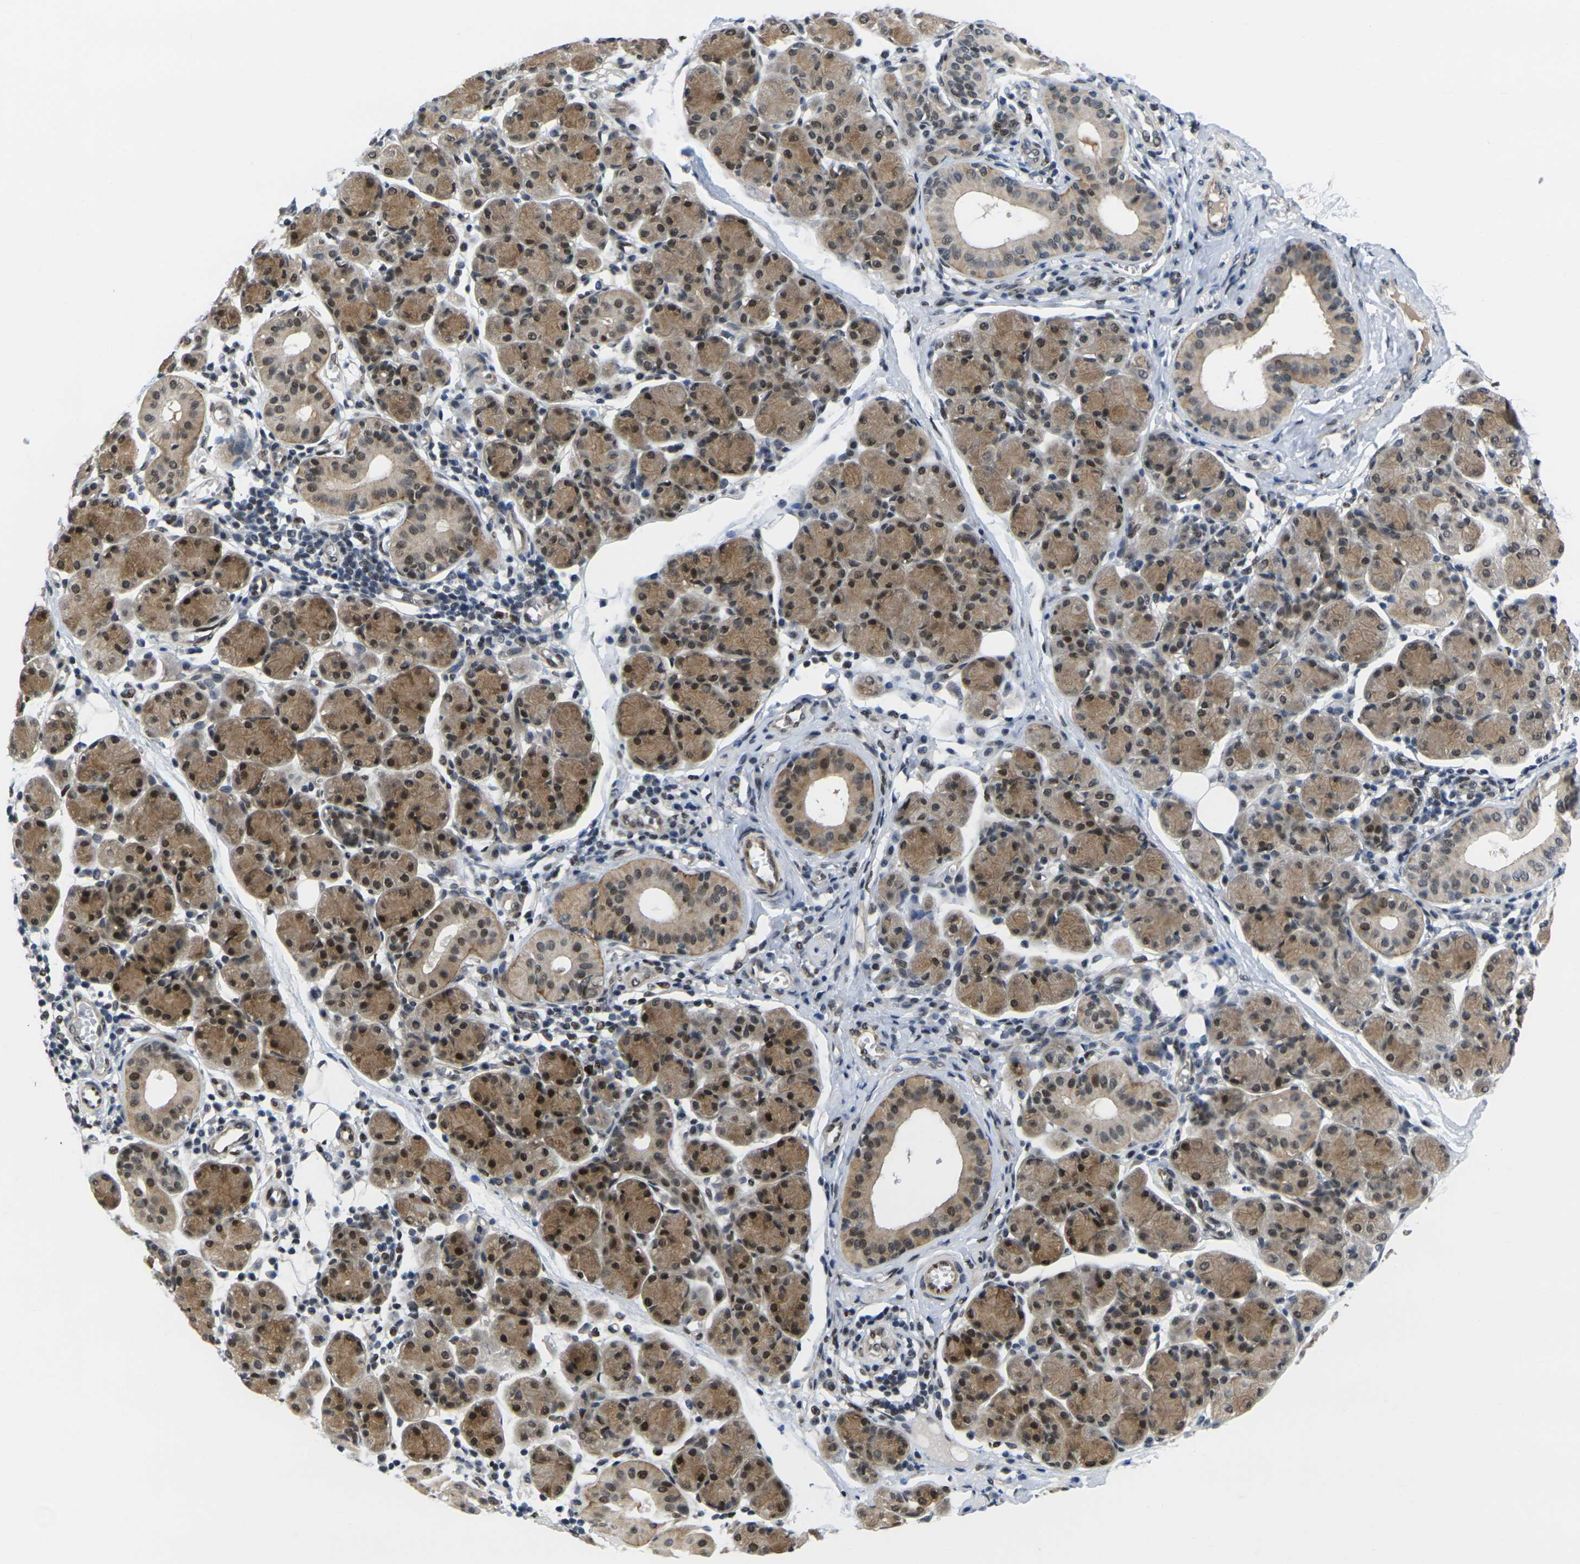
{"staining": {"intensity": "moderate", "quantity": "25%-75%", "location": "cytoplasmic/membranous,nuclear"}, "tissue": "salivary gland", "cell_type": "Glandular cells", "image_type": "normal", "snomed": [{"axis": "morphology", "description": "Normal tissue, NOS"}, {"axis": "morphology", "description": "Inflammation, NOS"}, {"axis": "topography", "description": "Lymph node"}, {"axis": "topography", "description": "Salivary gland"}], "caption": "This is a histology image of immunohistochemistry staining of normal salivary gland, which shows moderate positivity in the cytoplasmic/membranous,nuclear of glandular cells.", "gene": "RBM7", "patient": {"sex": "male", "age": 3}}